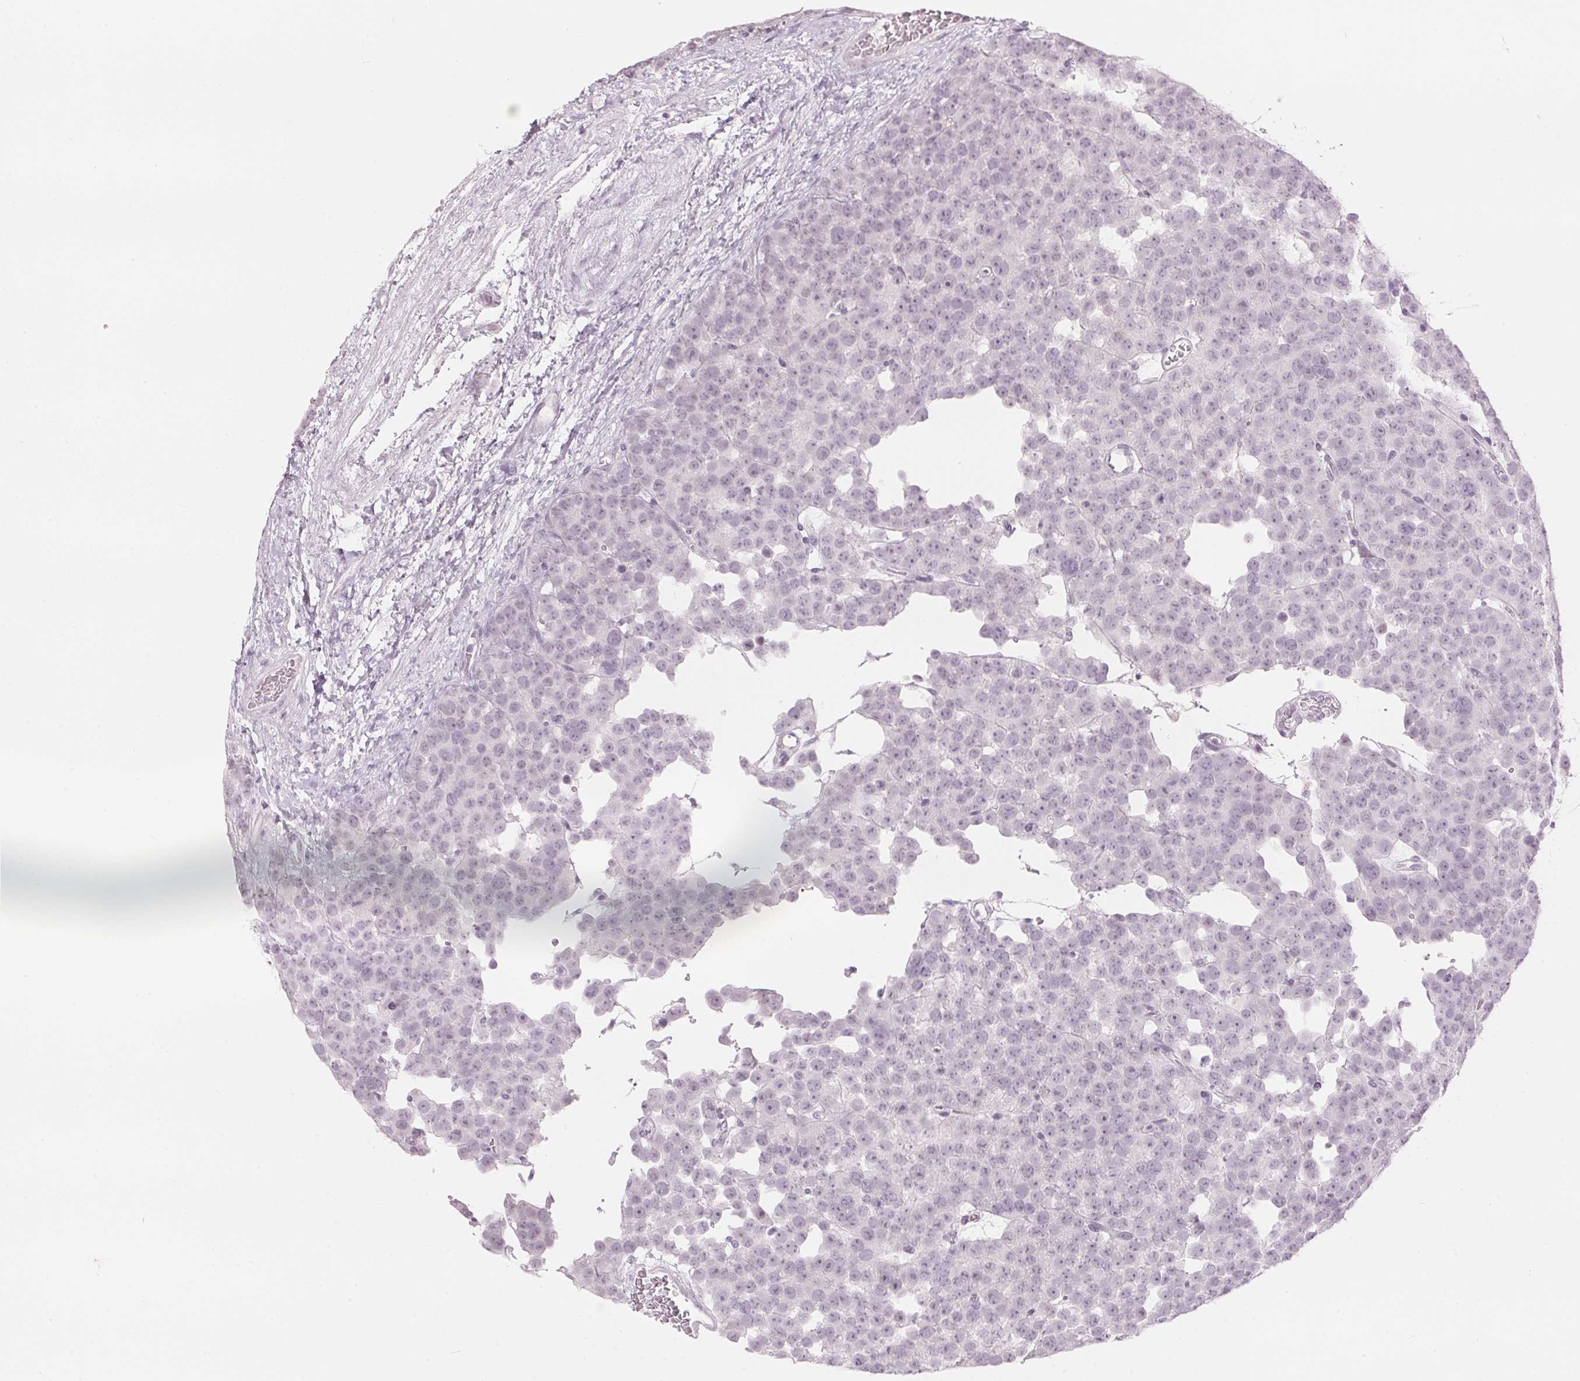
{"staining": {"intensity": "negative", "quantity": "none", "location": "none"}, "tissue": "testis cancer", "cell_type": "Tumor cells", "image_type": "cancer", "snomed": [{"axis": "morphology", "description": "Seminoma, NOS"}, {"axis": "topography", "description": "Testis"}], "caption": "Immunohistochemical staining of testis cancer reveals no significant positivity in tumor cells. The staining is performed using DAB brown chromogen with nuclei counter-stained in using hematoxylin.", "gene": "SCTR", "patient": {"sex": "male", "age": 71}}